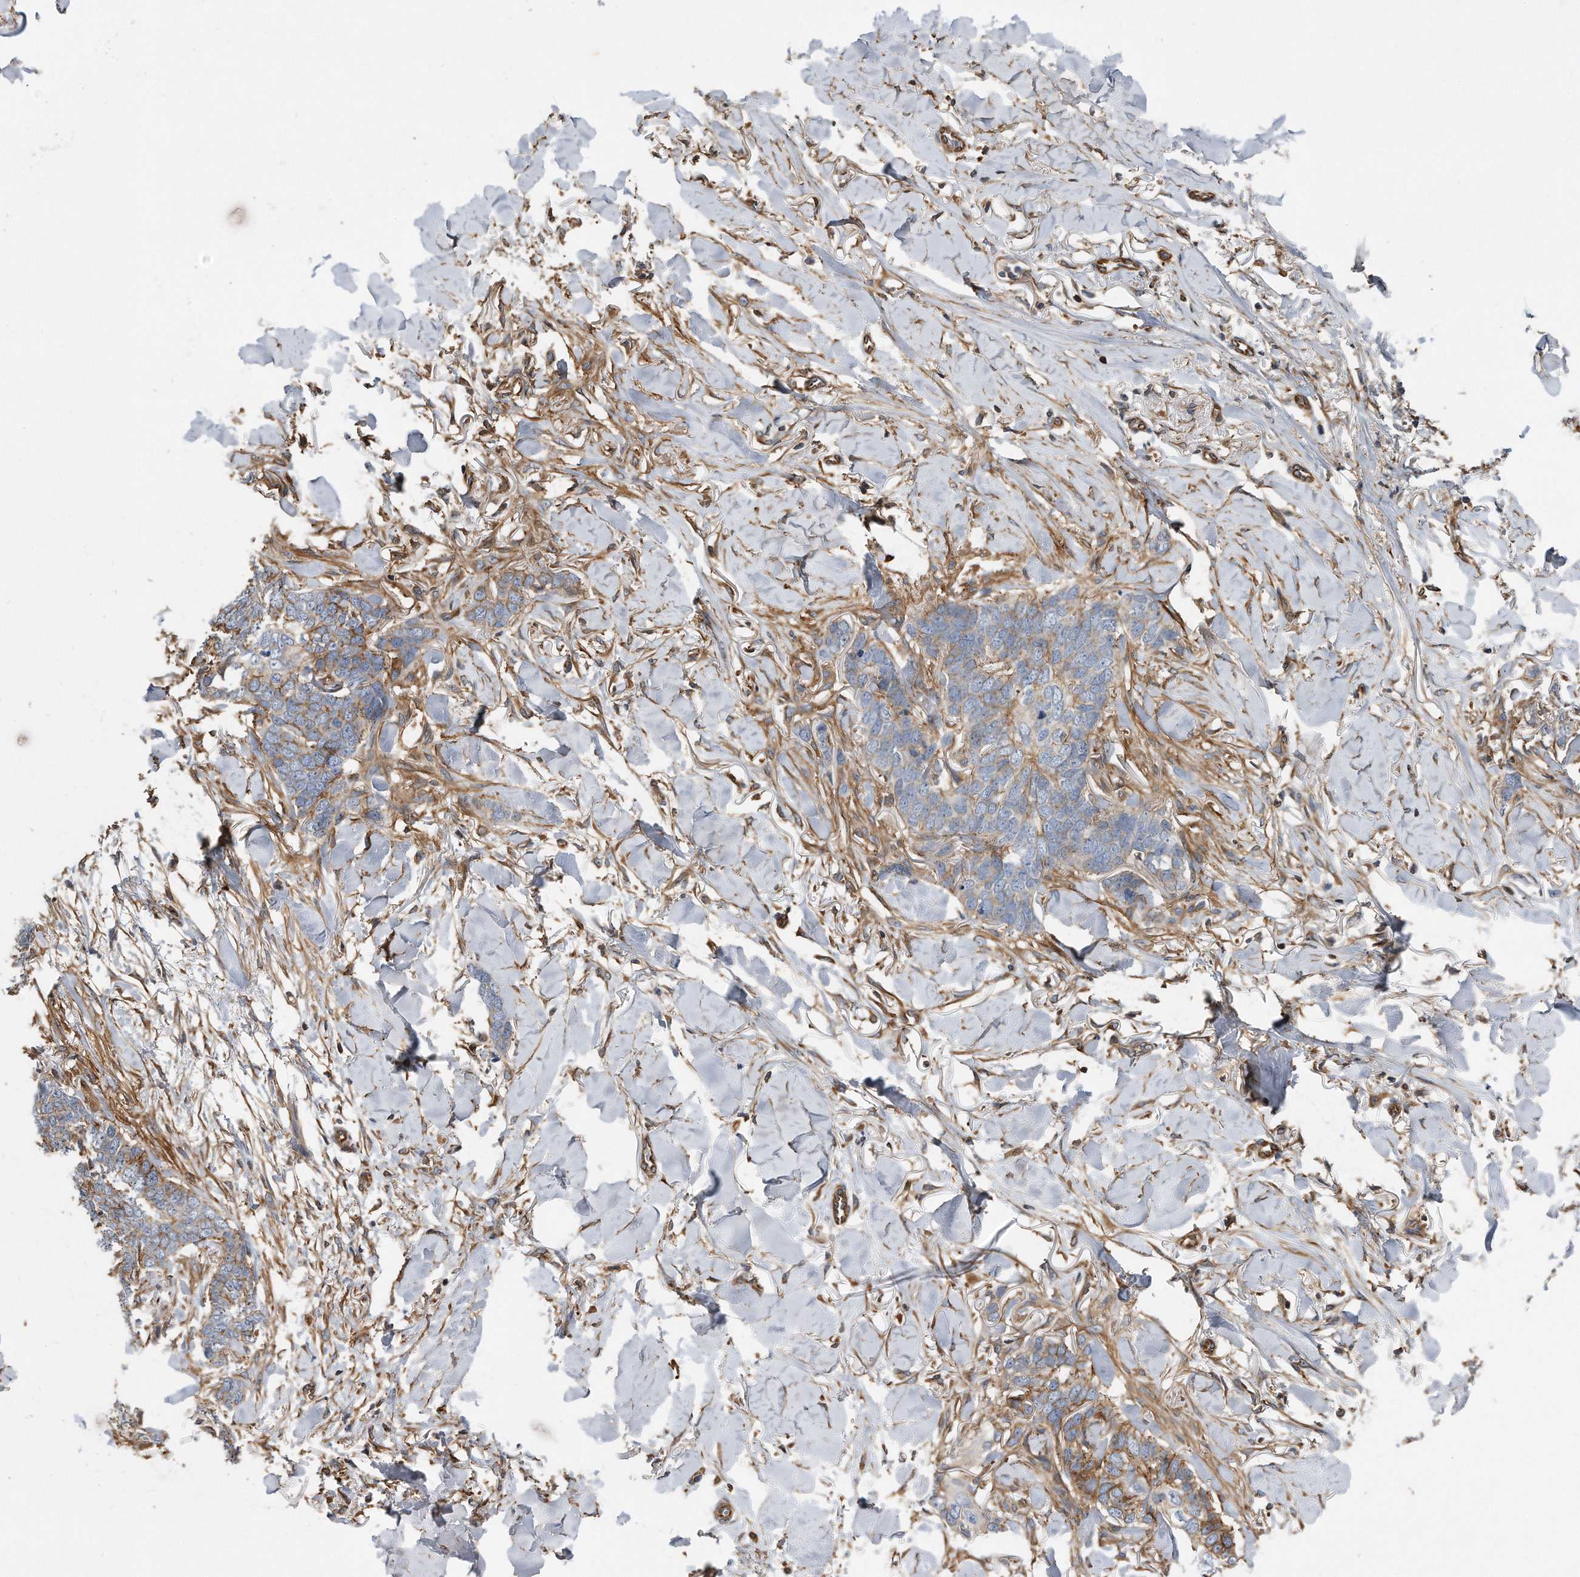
{"staining": {"intensity": "weak", "quantity": "25%-75%", "location": "cytoplasmic/membranous"}, "tissue": "skin cancer", "cell_type": "Tumor cells", "image_type": "cancer", "snomed": [{"axis": "morphology", "description": "Normal tissue, NOS"}, {"axis": "morphology", "description": "Basal cell carcinoma"}, {"axis": "topography", "description": "Skin"}], "caption": "This micrograph shows IHC staining of human basal cell carcinoma (skin), with low weak cytoplasmic/membranous positivity in about 25%-75% of tumor cells.", "gene": "GPC1", "patient": {"sex": "male", "age": 77}}